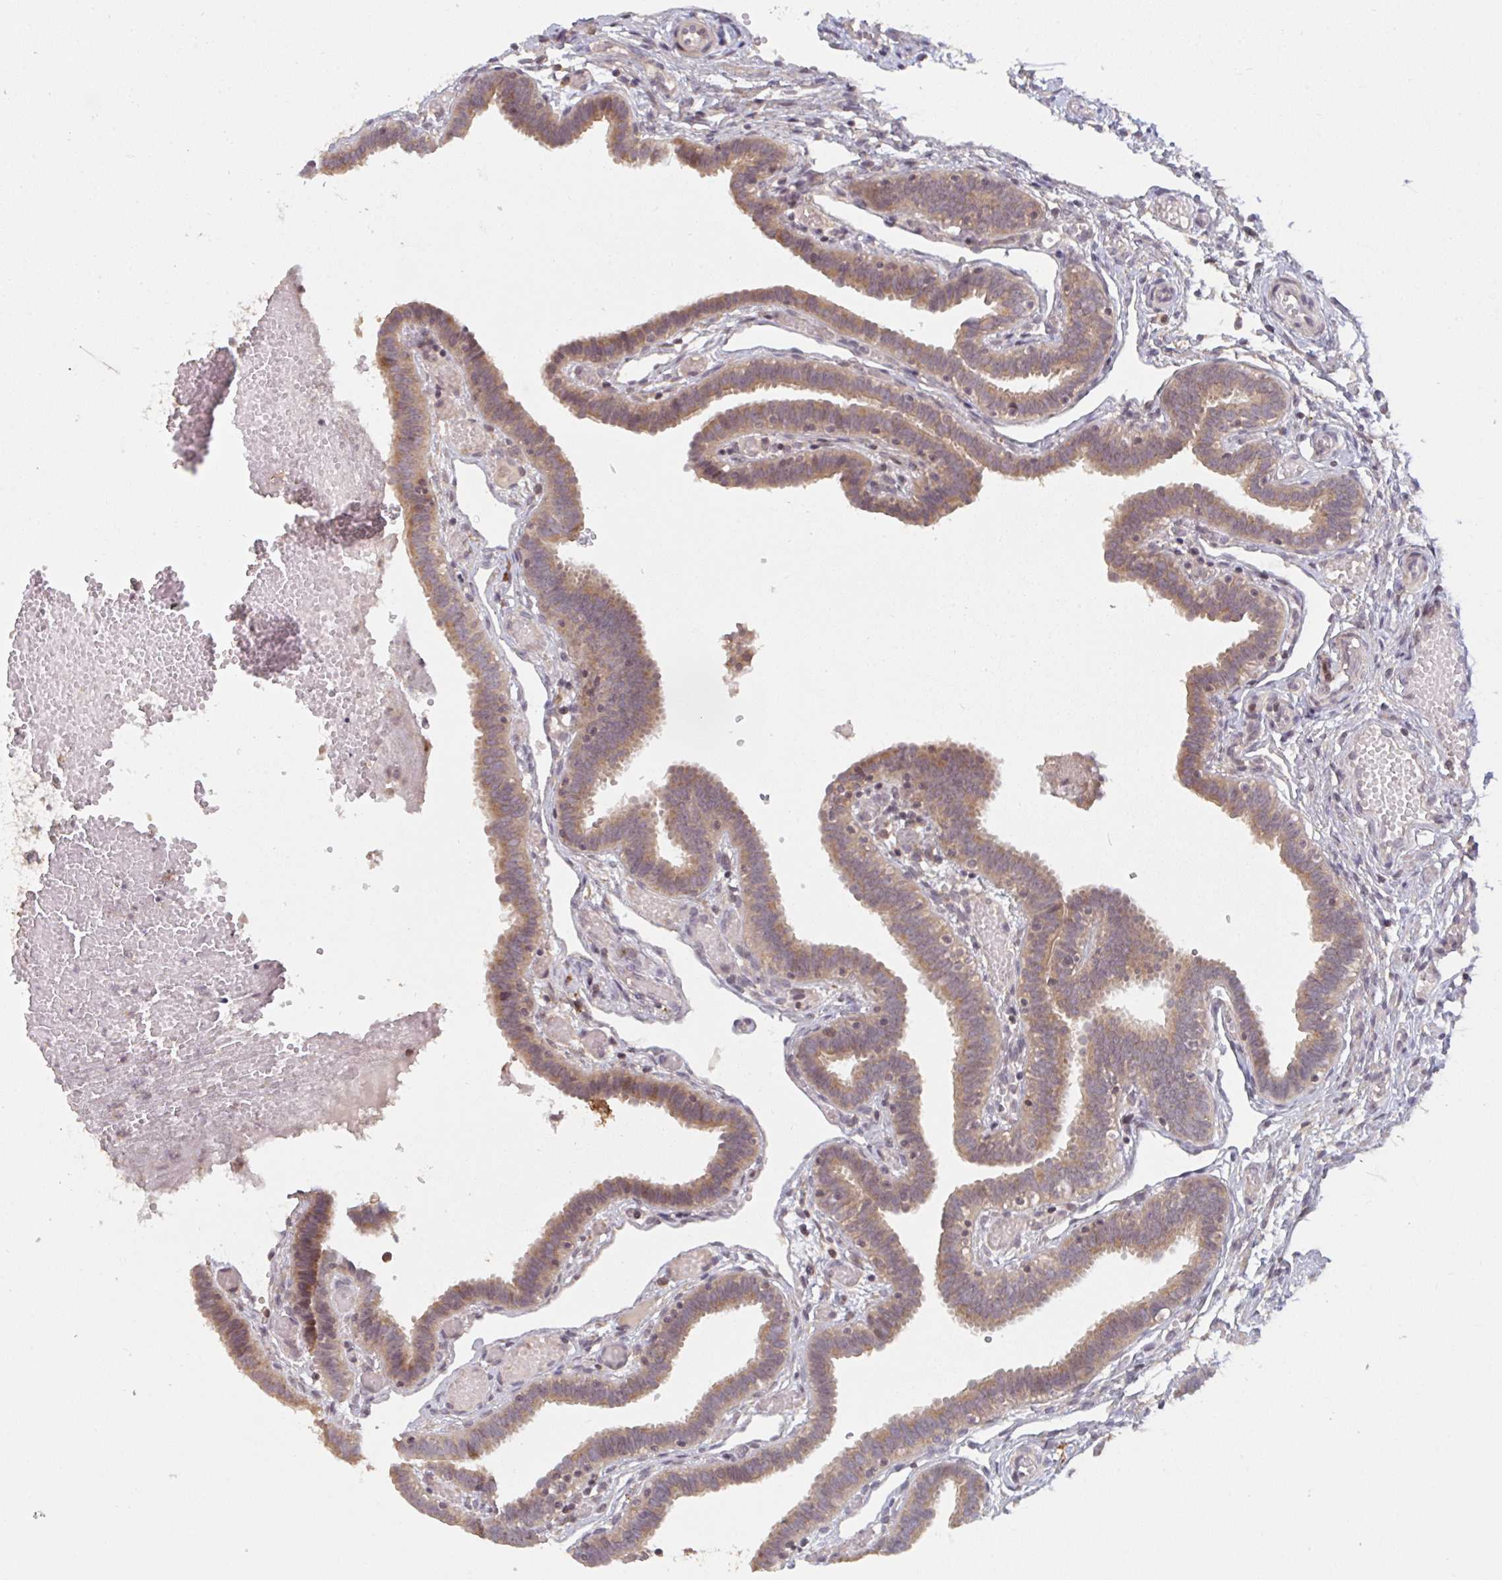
{"staining": {"intensity": "moderate", "quantity": "25%-75%", "location": "cytoplasmic/membranous"}, "tissue": "fallopian tube", "cell_type": "Glandular cells", "image_type": "normal", "snomed": [{"axis": "morphology", "description": "Normal tissue, NOS"}, {"axis": "topography", "description": "Fallopian tube"}], "caption": "DAB (3,3'-diaminobenzidine) immunohistochemical staining of unremarkable human fallopian tube displays moderate cytoplasmic/membranous protein staining in approximately 25%-75% of glandular cells. (Stains: DAB (3,3'-diaminobenzidine) in brown, nuclei in blue, Microscopy: brightfield microscopy at high magnification).", "gene": "DCST1", "patient": {"sex": "female", "age": 37}}